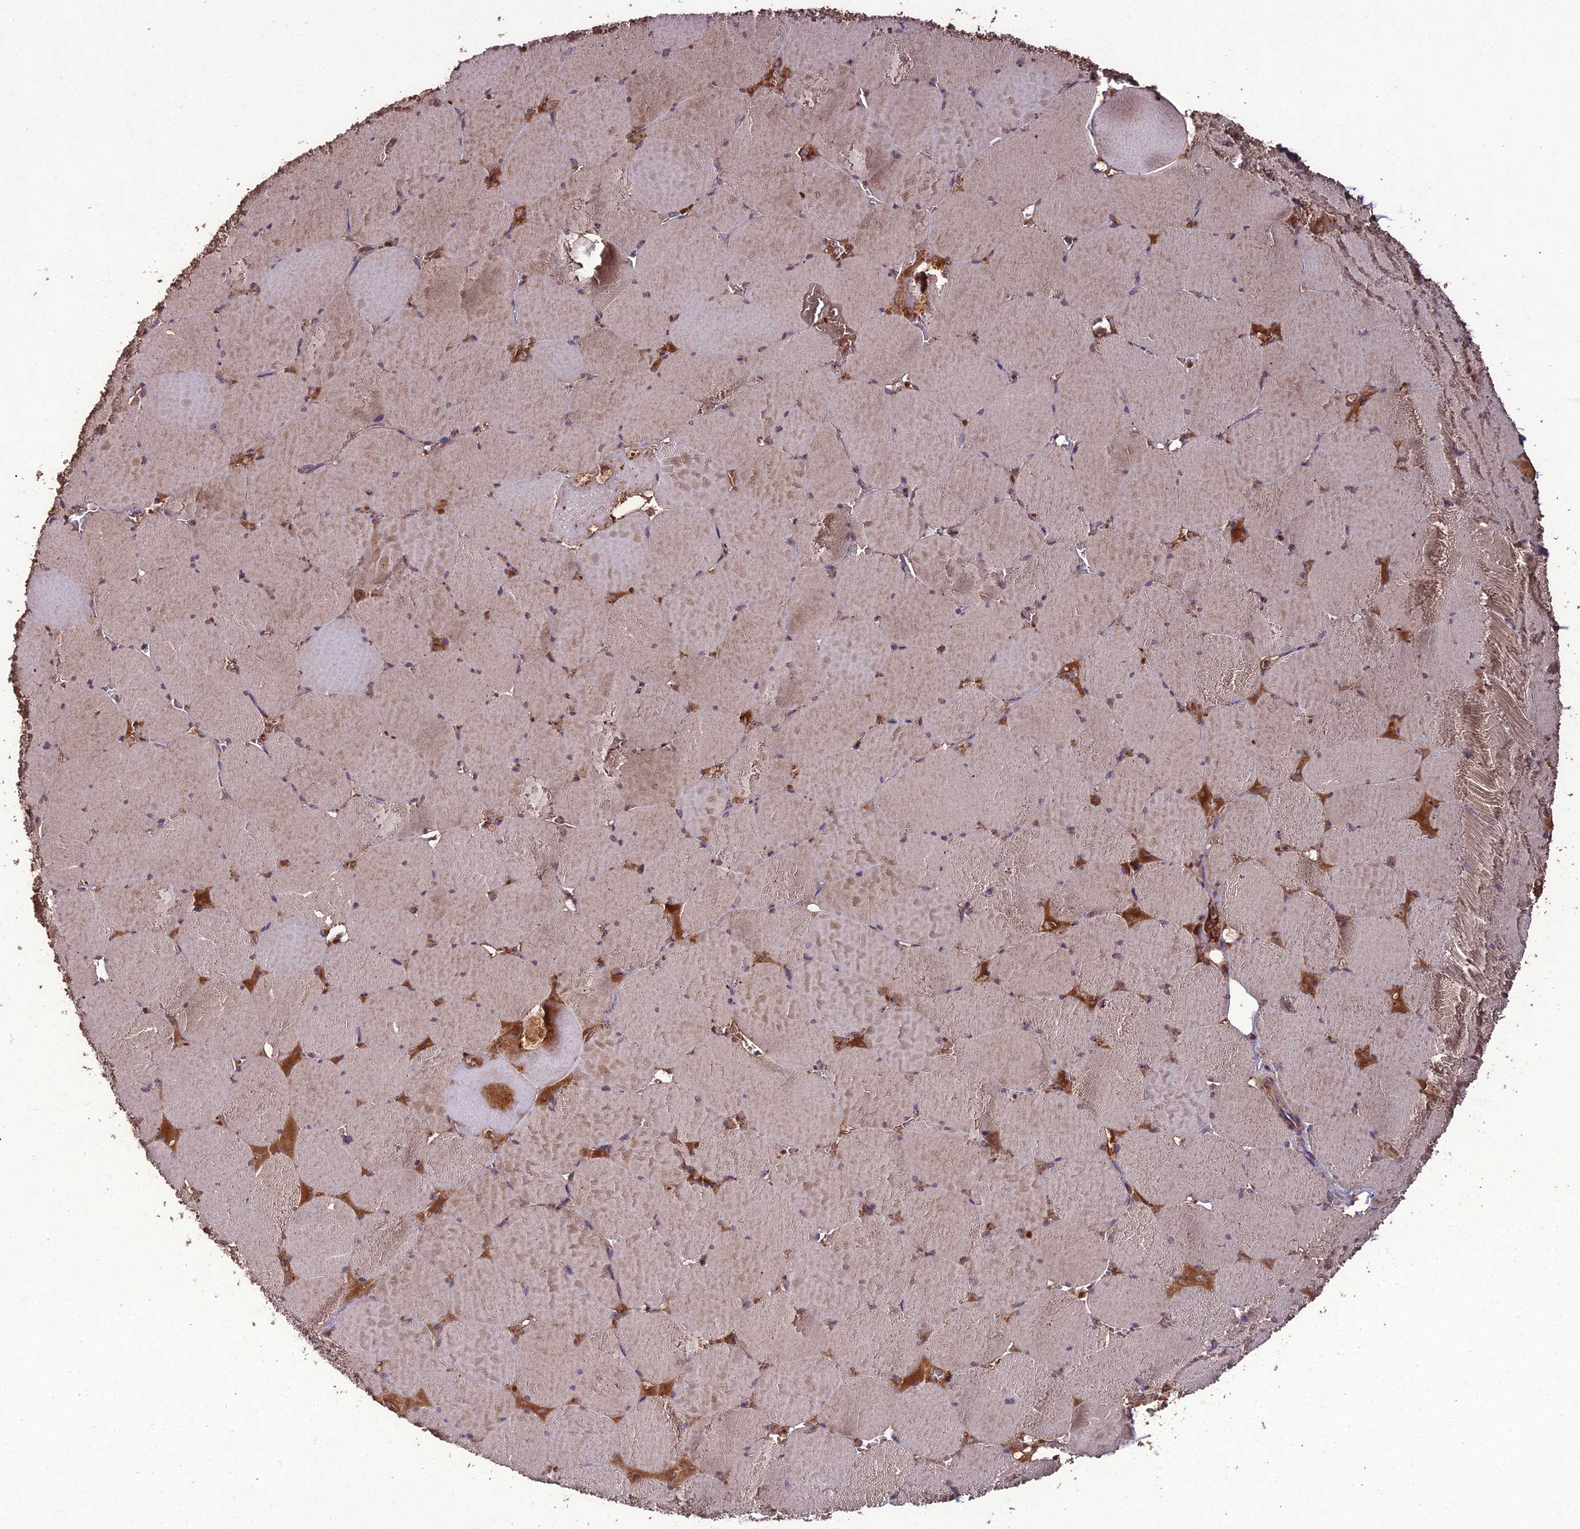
{"staining": {"intensity": "weak", "quantity": "25%-75%", "location": "cytoplasmic/membranous"}, "tissue": "skeletal muscle", "cell_type": "Myocytes", "image_type": "normal", "snomed": [{"axis": "morphology", "description": "Normal tissue, NOS"}, {"axis": "topography", "description": "Skeletal muscle"}, {"axis": "topography", "description": "Head-Neck"}], "caption": "Brown immunohistochemical staining in unremarkable human skeletal muscle exhibits weak cytoplasmic/membranous positivity in about 25%-75% of myocytes.", "gene": "KCTD16", "patient": {"sex": "male", "age": 66}}